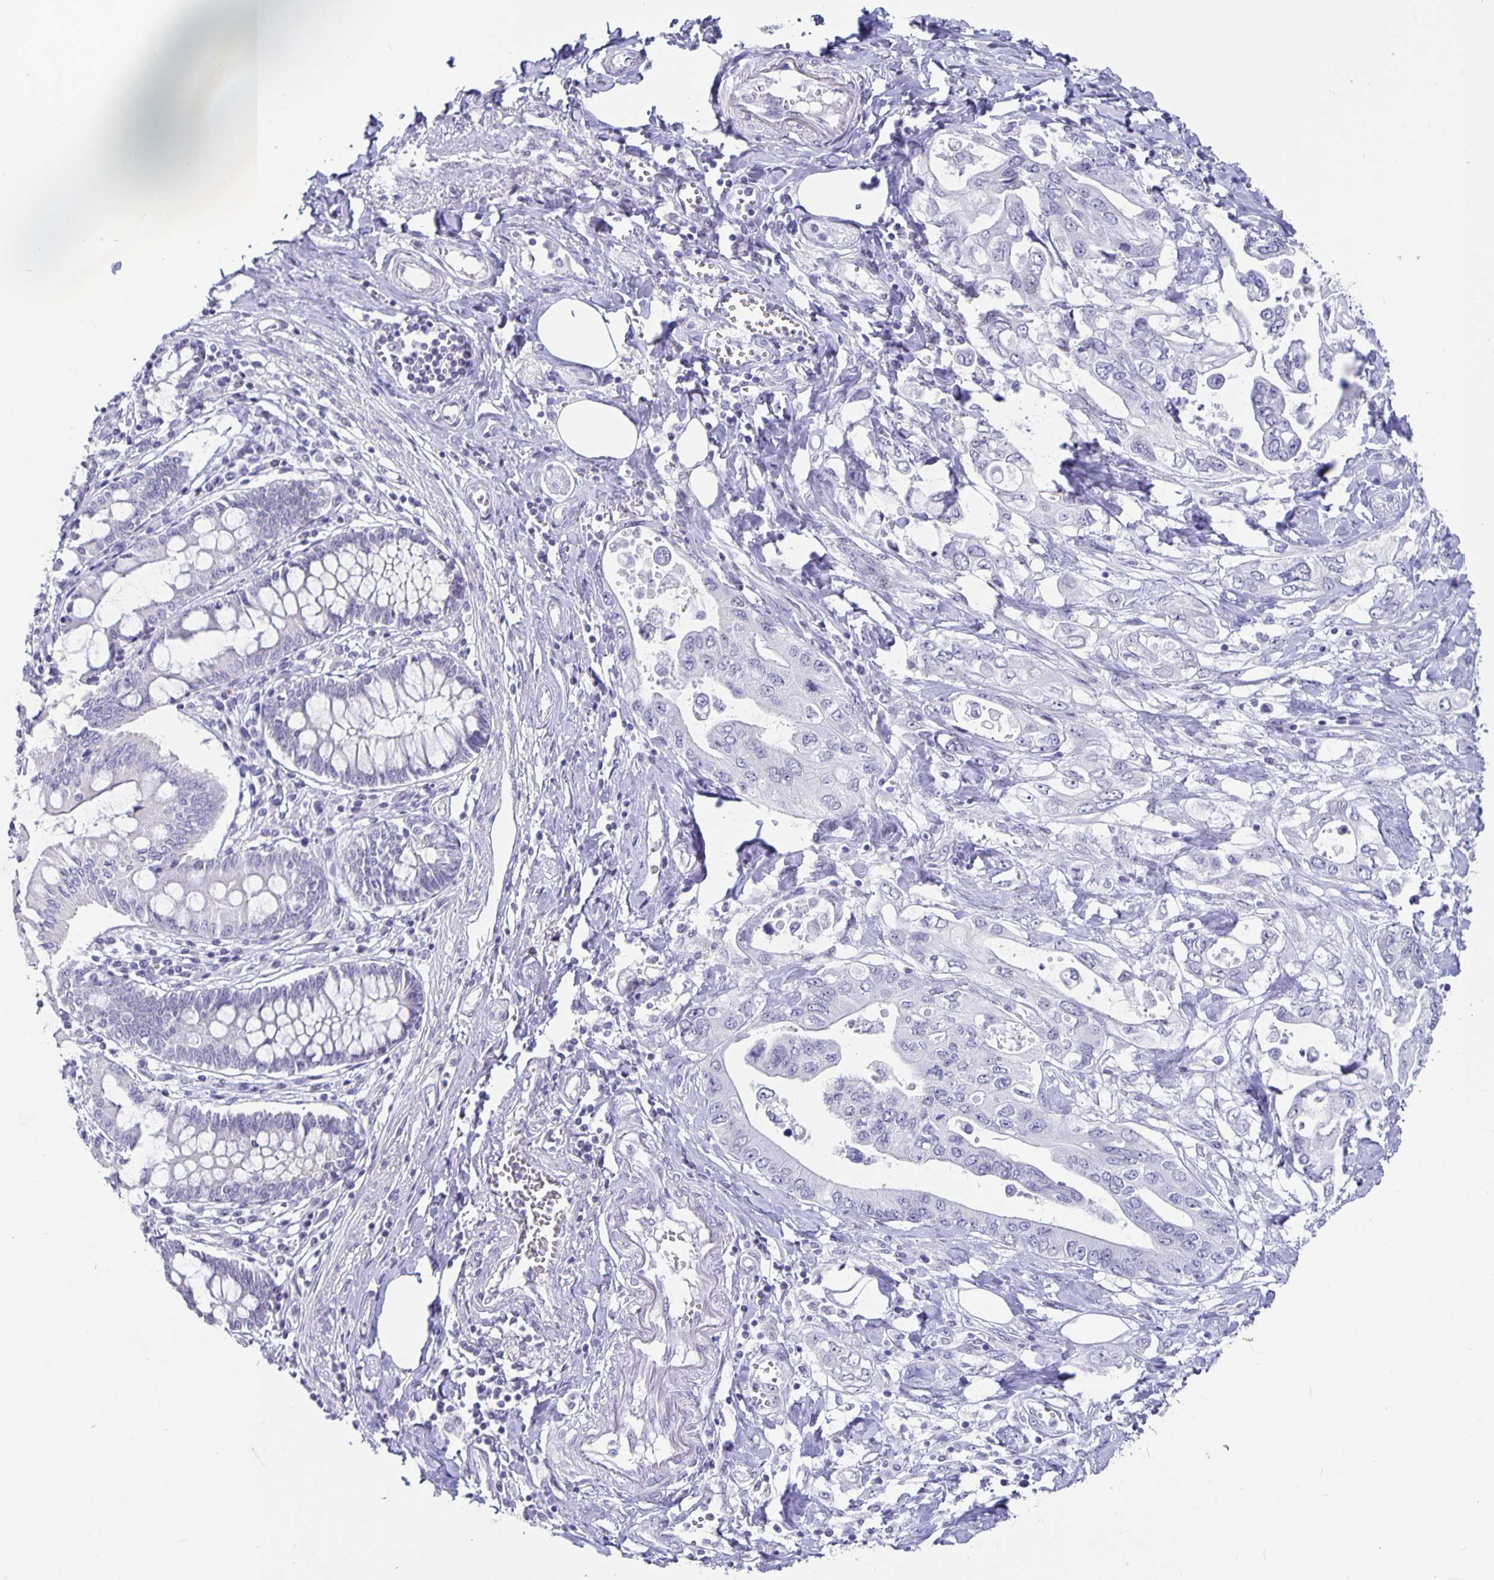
{"staining": {"intensity": "negative", "quantity": "none", "location": "none"}, "tissue": "pancreatic cancer", "cell_type": "Tumor cells", "image_type": "cancer", "snomed": [{"axis": "morphology", "description": "Adenocarcinoma, NOS"}, {"axis": "topography", "description": "Pancreas"}], "caption": "This micrograph is of pancreatic cancer stained with immunohistochemistry to label a protein in brown with the nuclei are counter-stained blue. There is no staining in tumor cells.", "gene": "OLIG2", "patient": {"sex": "female", "age": 63}}